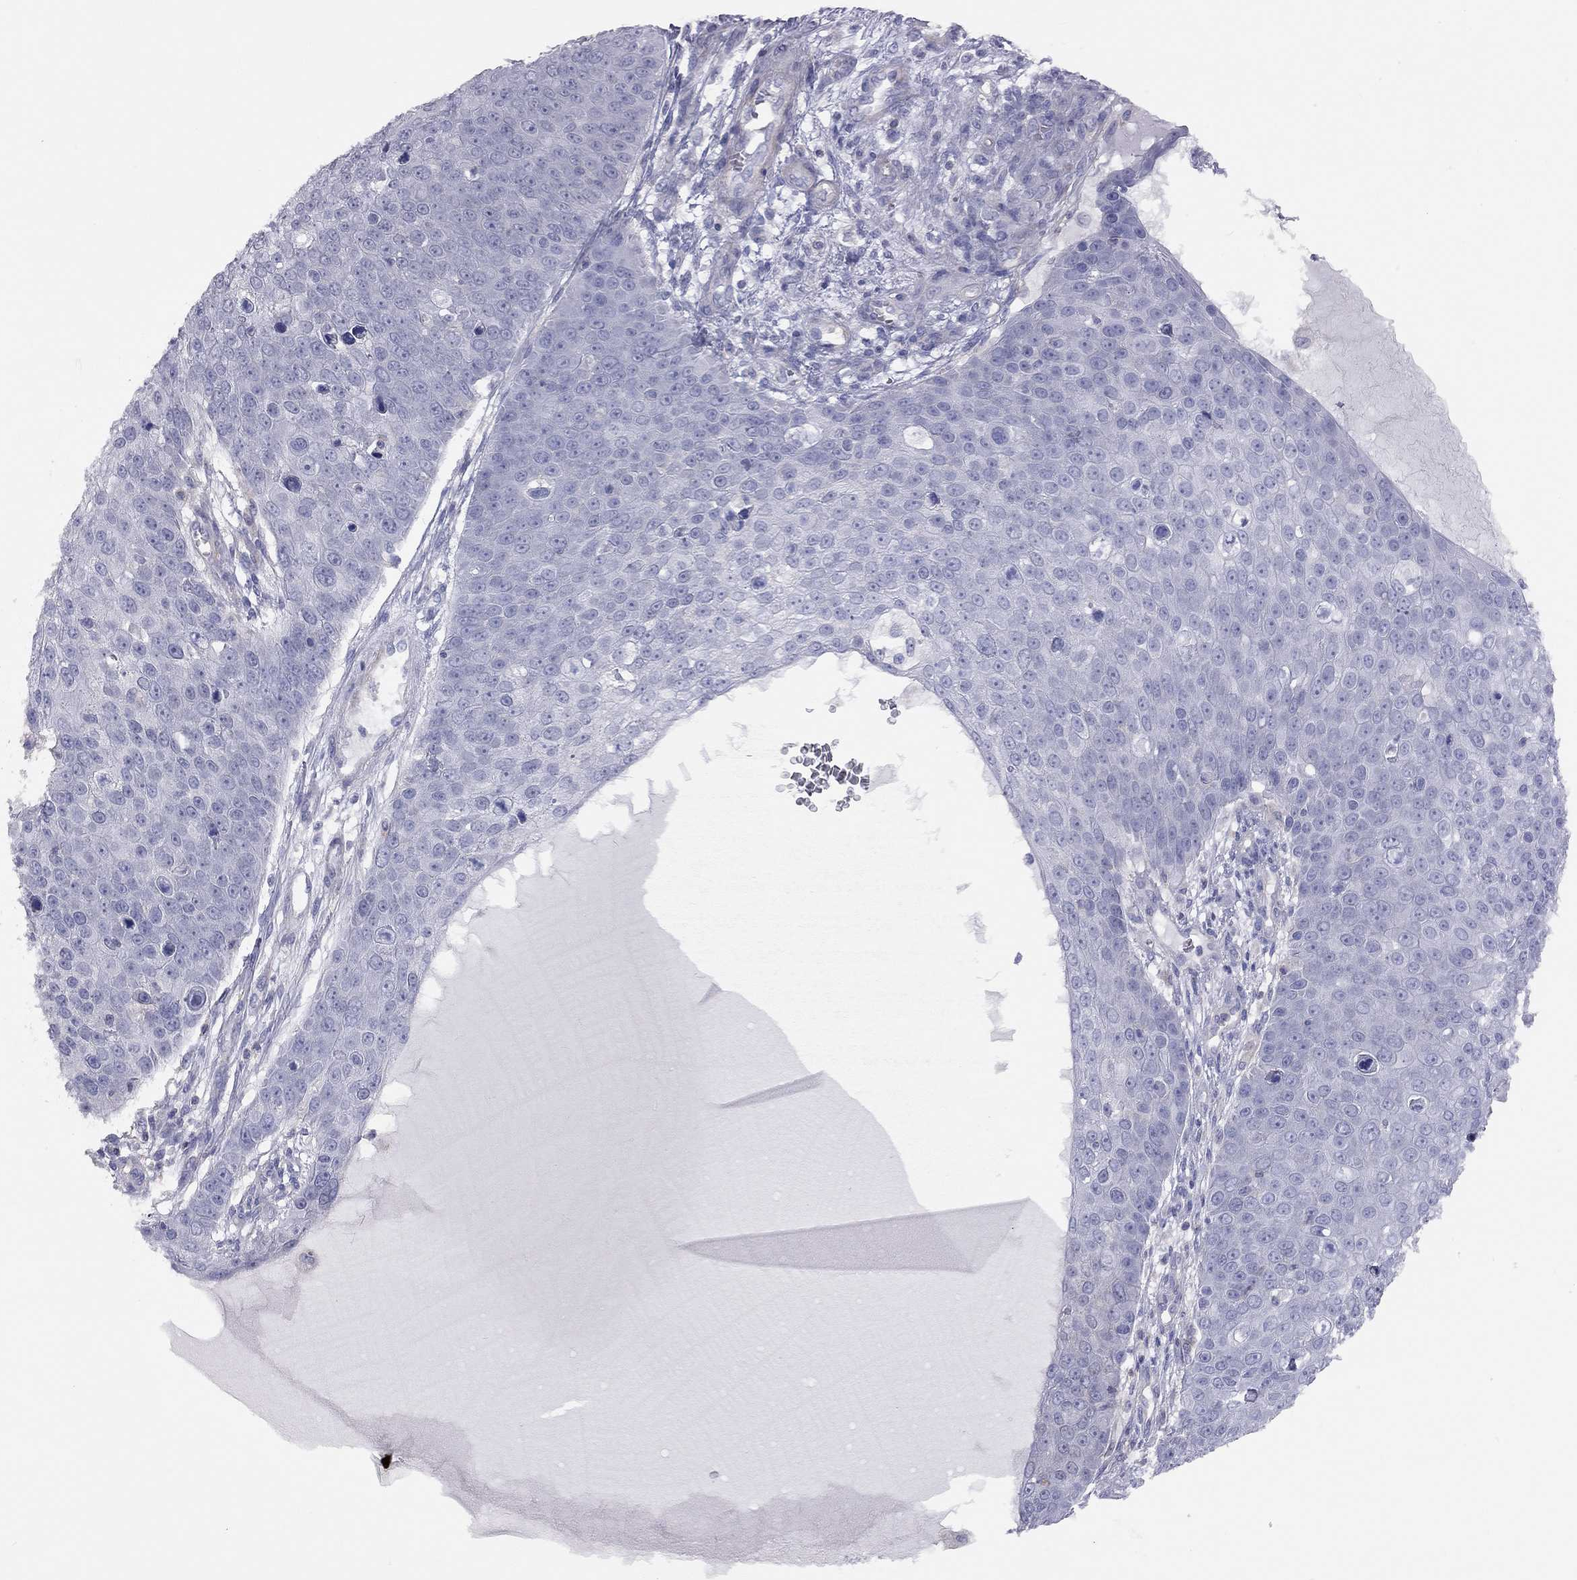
{"staining": {"intensity": "negative", "quantity": "none", "location": "none"}, "tissue": "skin cancer", "cell_type": "Tumor cells", "image_type": "cancer", "snomed": [{"axis": "morphology", "description": "Squamous cell carcinoma, NOS"}, {"axis": "topography", "description": "Skin"}], "caption": "Micrograph shows no protein staining in tumor cells of skin squamous cell carcinoma tissue.", "gene": "ADCYAP1", "patient": {"sex": "male", "age": 71}}